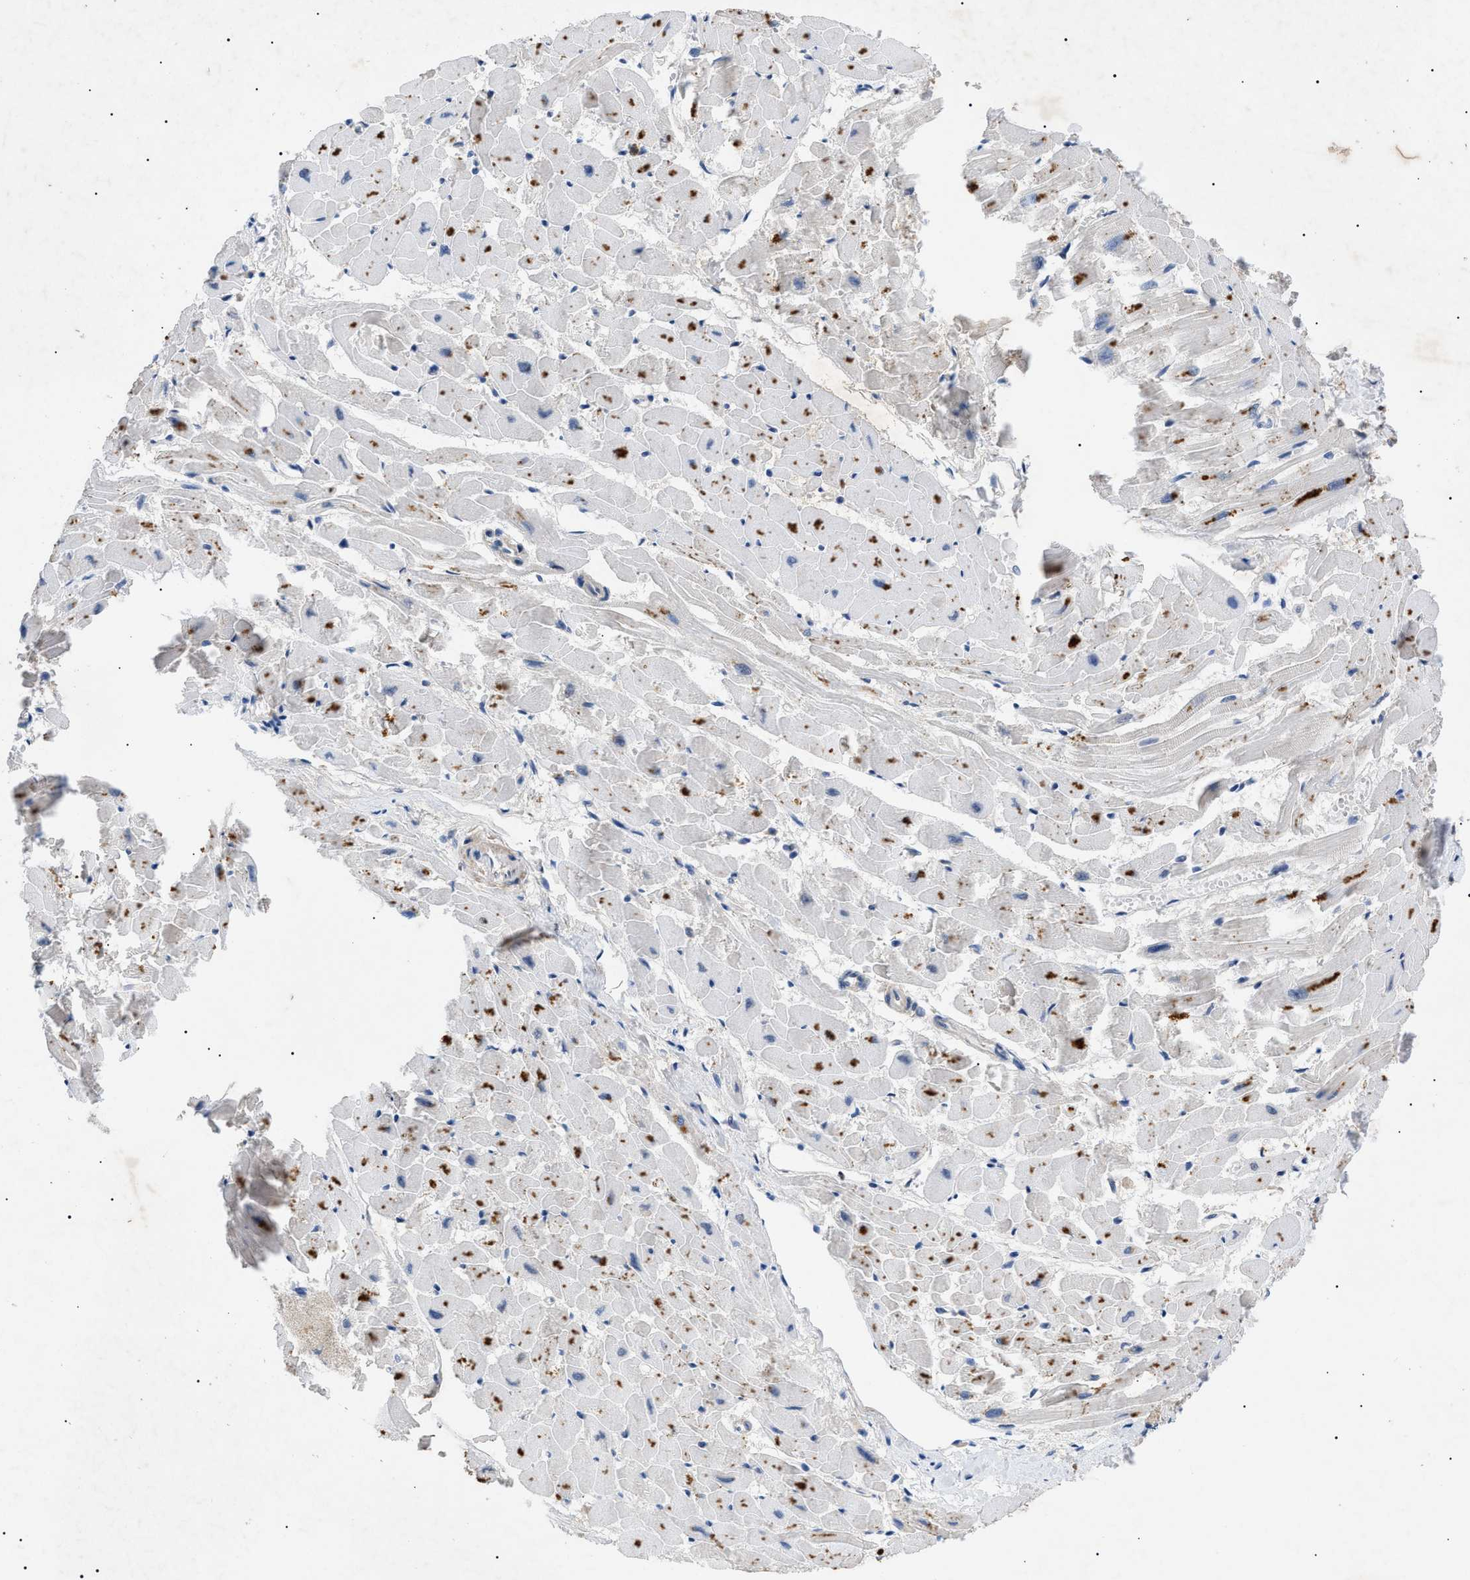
{"staining": {"intensity": "strong", "quantity": "<25%", "location": "cytoplasmic/membranous"}, "tissue": "heart muscle", "cell_type": "Cardiomyocytes", "image_type": "normal", "snomed": [{"axis": "morphology", "description": "Normal tissue, NOS"}, {"axis": "topography", "description": "Heart"}], "caption": "Immunohistochemistry of unremarkable human heart muscle demonstrates medium levels of strong cytoplasmic/membranous expression in approximately <25% of cardiomyocytes. Nuclei are stained in blue.", "gene": "RIPK1", "patient": {"sex": "female", "age": 19}}